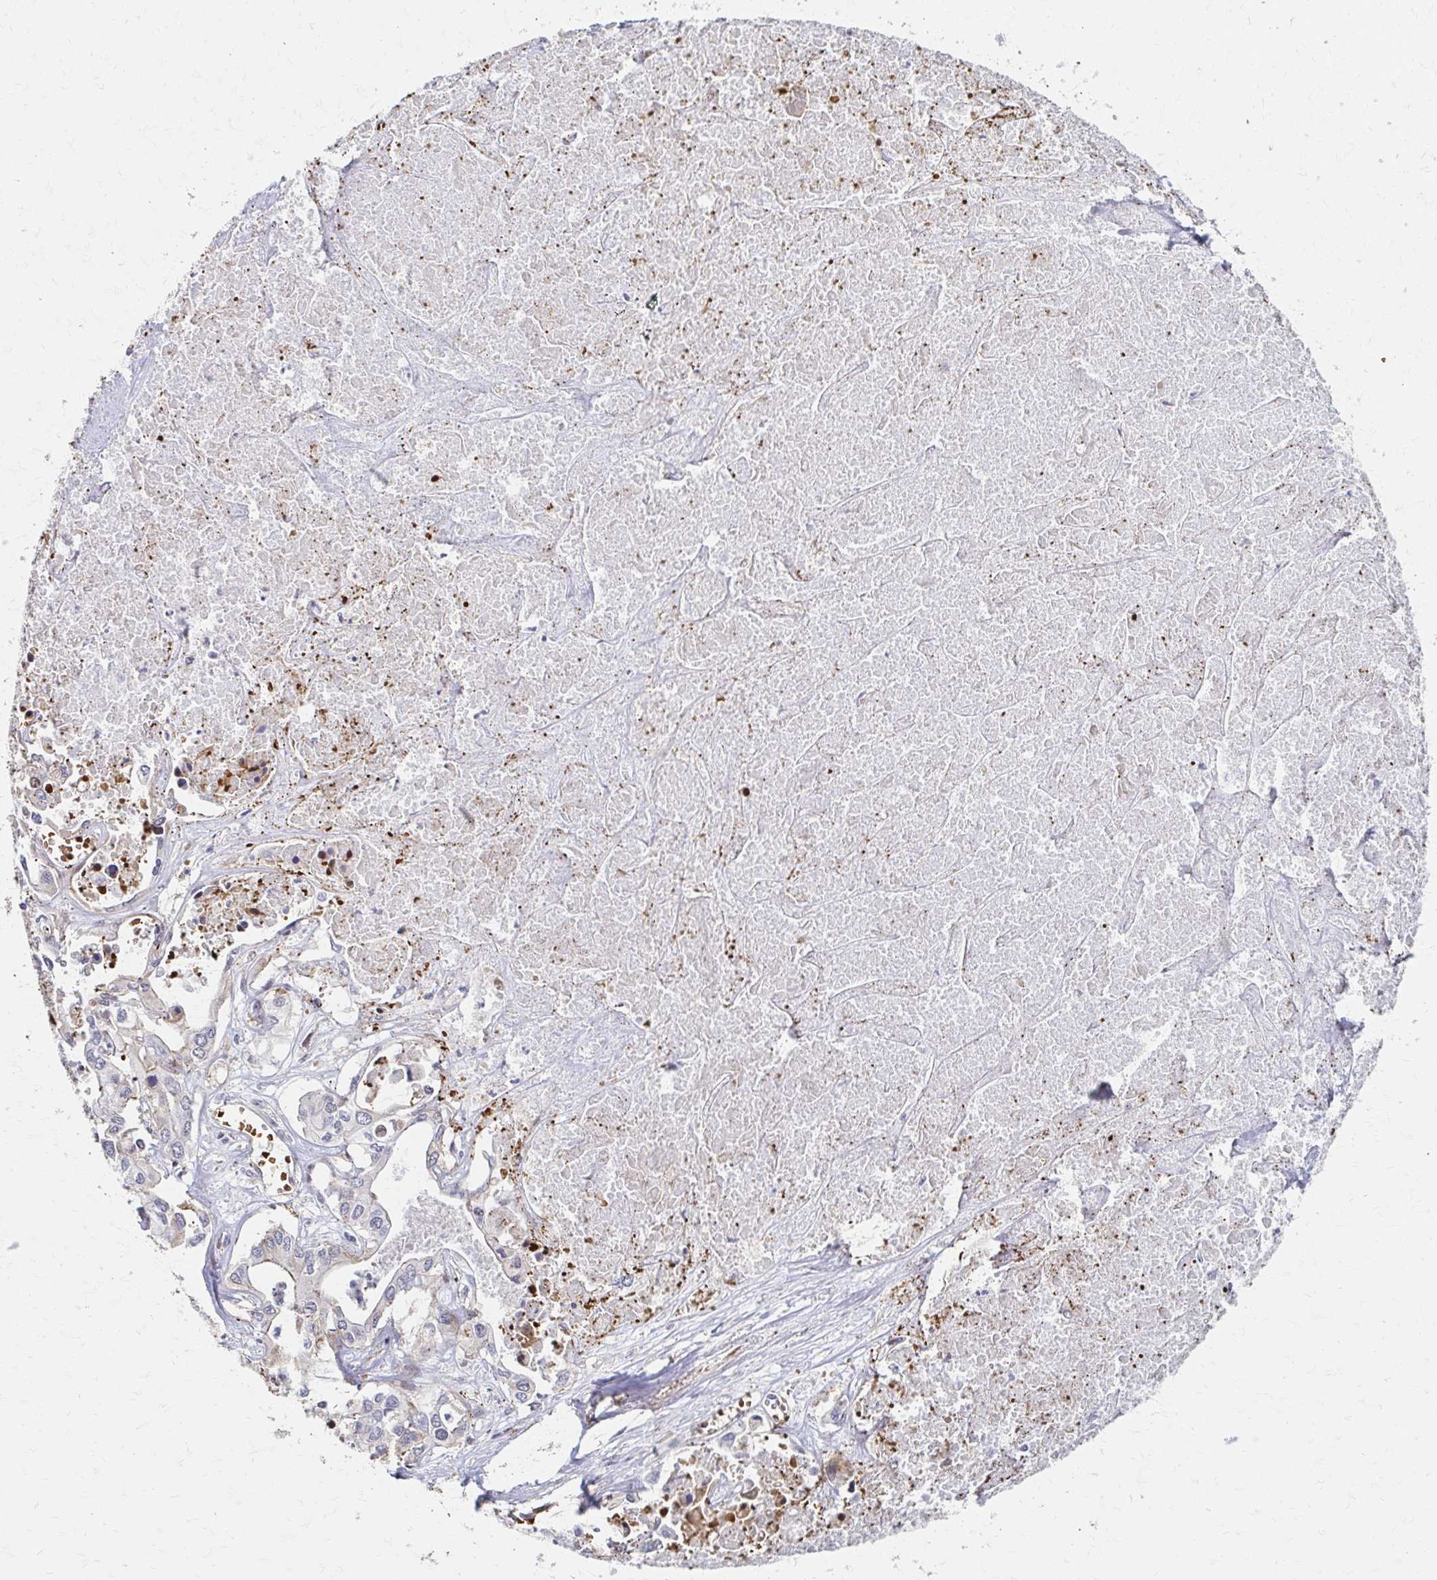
{"staining": {"intensity": "weak", "quantity": "<25%", "location": "cytoplasmic/membranous"}, "tissue": "liver cancer", "cell_type": "Tumor cells", "image_type": "cancer", "snomed": [{"axis": "morphology", "description": "Cholangiocarcinoma"}, {"axis": "topography", "description": "Liver"}], "caption": "This is a histopathology image of immunohistochemistry staining of liver cancer, which shows no positivity in tumor cells.", "gene": "SKA2", "patient": {"sex": "female", "age": 64}}